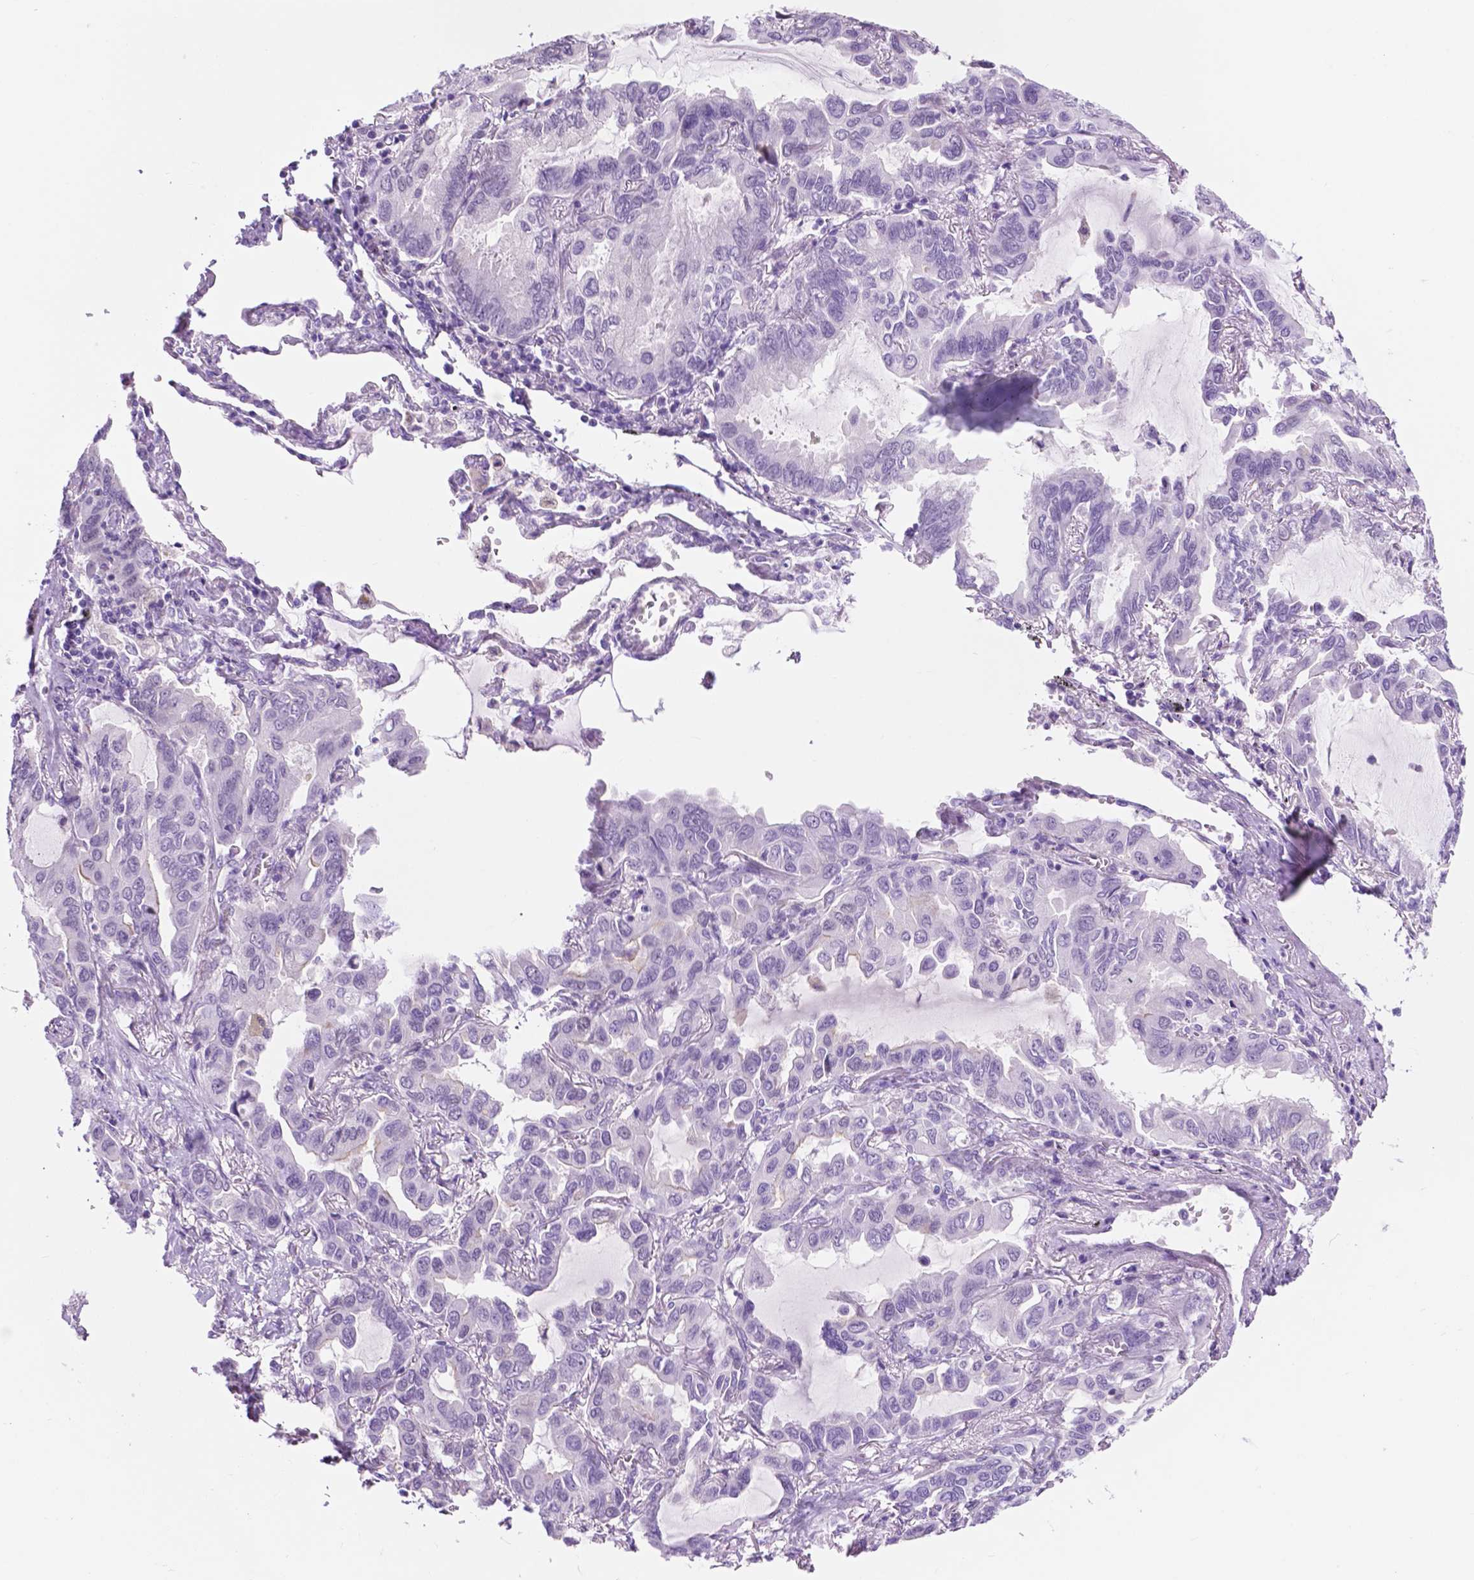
{"staining": {"intensity": "negative", "quantity": "none", "location": "none"}, "tissue": "lung cancer", "cell_type": "Tumor cells", "image_type": "cancer", "snomed": [{"axis": "morphology", "description": "Adenocarcinoma, NOS"}, {"axis": "topography", "description": "Lung"}], "caption": "Immunohistochemical staining of adenocarcinoma (lung) exhibits no significant staining in tumor cells. The staining is performed using DAB (3,3'-diaminobenzidine) brown chromogen with nuclei counter-stained in using hematoxylin.", "gene": "ACY3", "patient": {"sex": "male", "age": 64}}